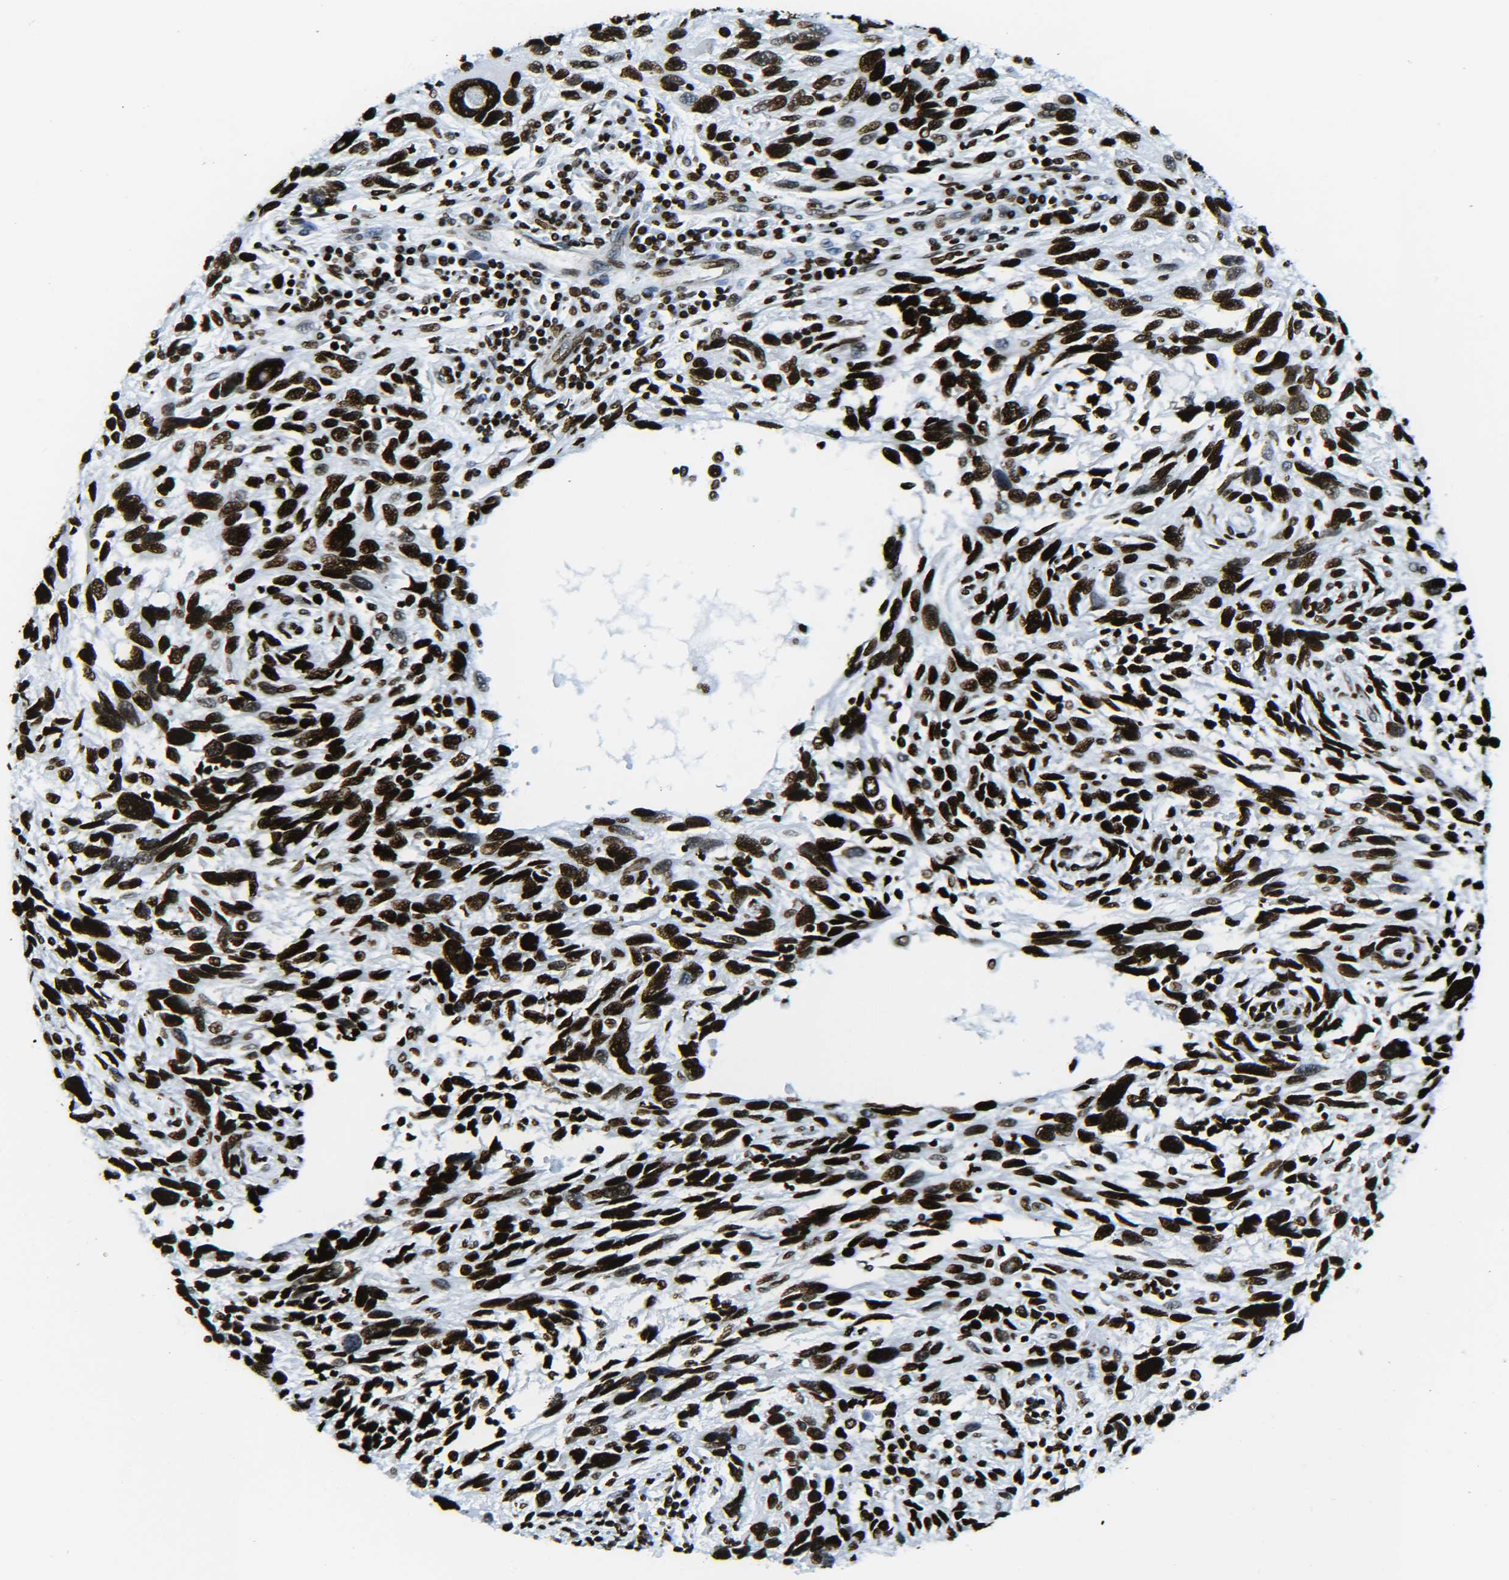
{"staining": {"intensity": "strong", "quantity": ">75%", "location": "nuclear"}, "tissue": "melanoma", "cell_type": "Tumor cells", "image_type": "cancer", "snomed": [{"axis": "morphology", "description": "Malignant melanoma, NOS"}, {"axis": "topography", "description": "Skin"}], "caption": "High-power microscopy captured an immunohistochemistry (IHC) micrograph of malignant melanoma, revealing strong nuclear positivity in approximately >75% of tumor cells.", "gene": "H2AX", "patient": {"sex": "male", "age": 53}}